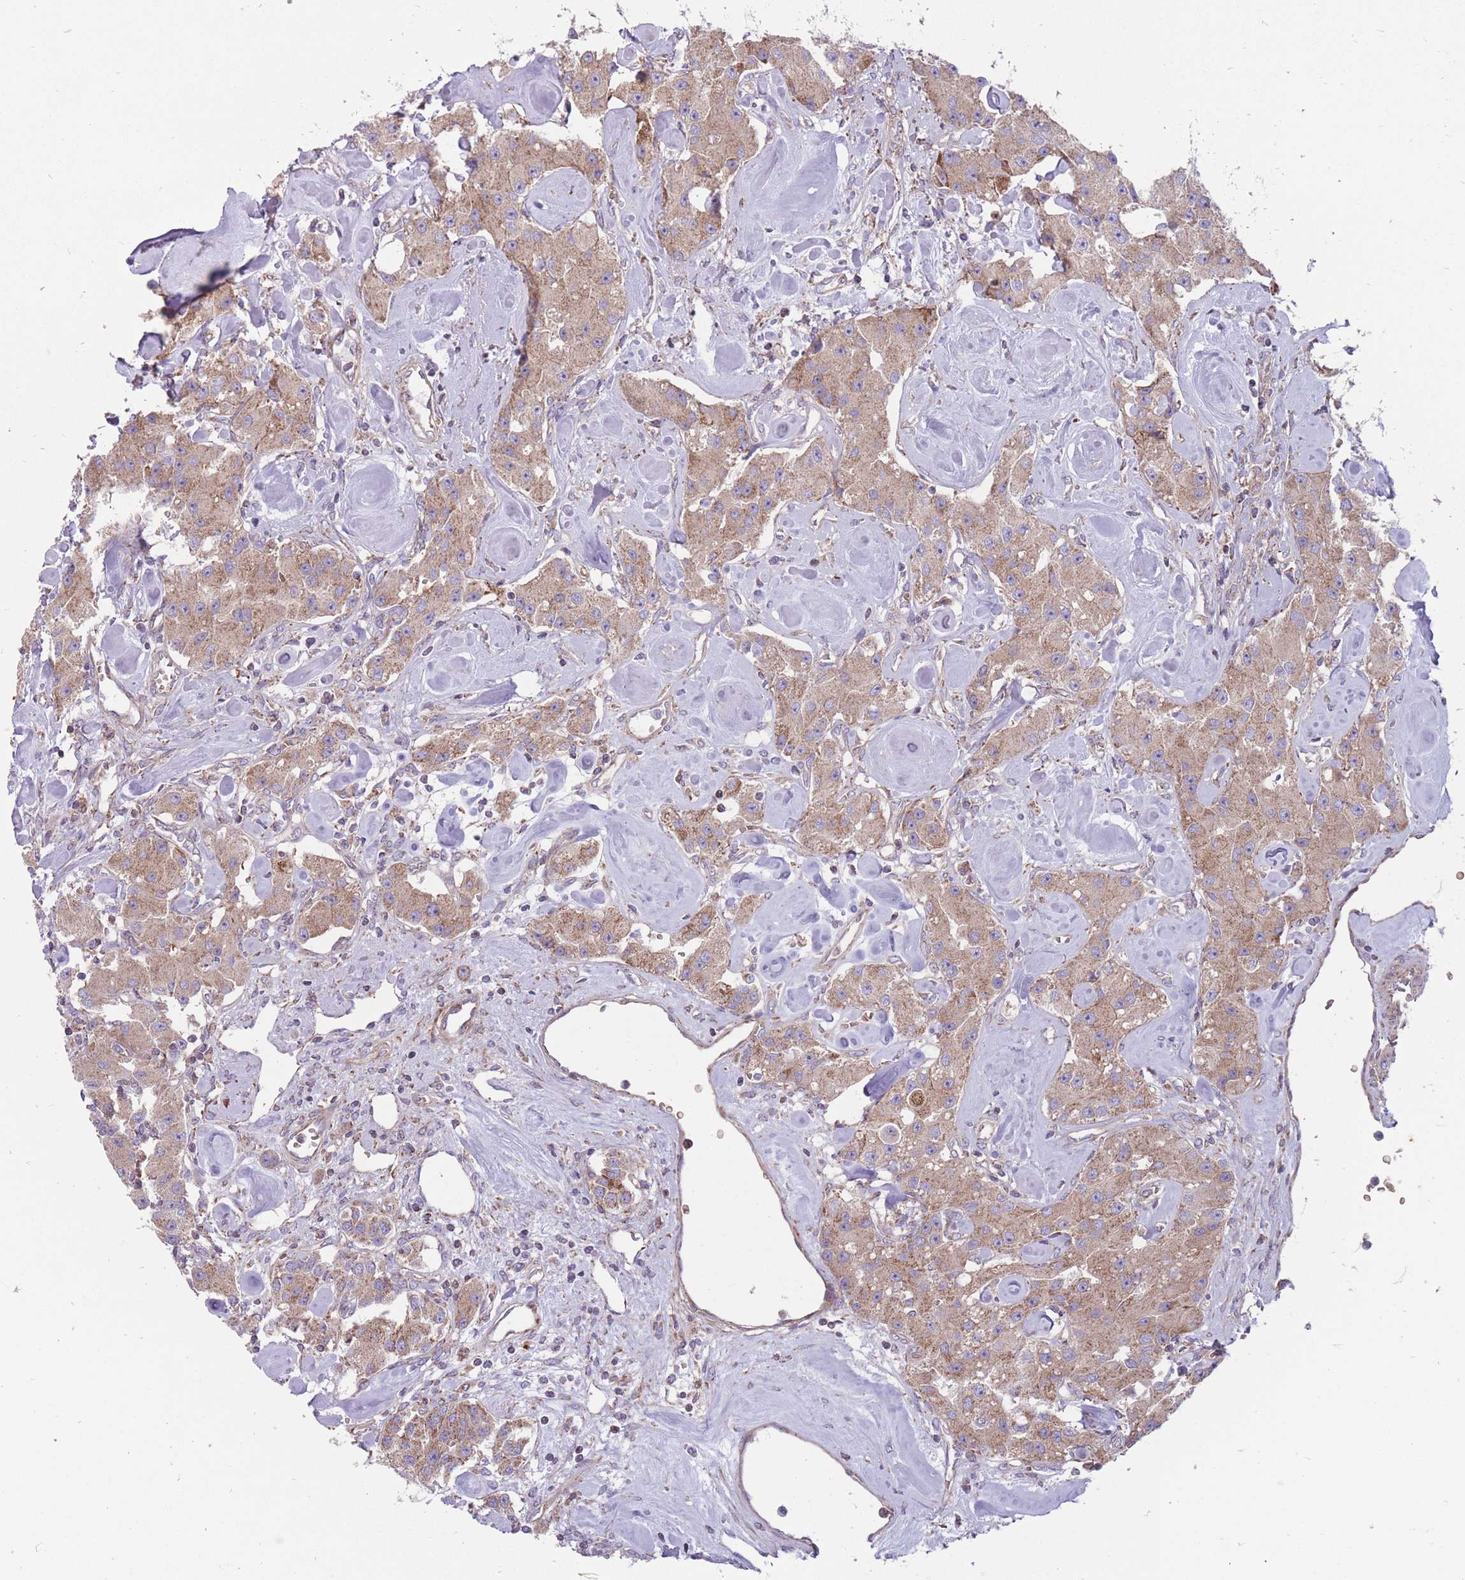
{"staining": {"intensity": "moderate", "quantity": ">75%", "location": "cytoplasmic/membranous"}, "tissue": "carcinoid", "cell_type": "Tumor cells", "image_type": "cancer", "snomed": [{"axis": "morphology", "description": "Carcinoid, malignant, NOS"}, {"axis": "topography", "description": "Pancreas"}], "caption": "DAB immunohistochemical staining of human malignant carcinoid displays moderate cytoplasmic/membranous protein positivity in about >75% of tumor cells. Nuclei are stained in blue.", "gene": "ANKRD10", "patient": {"sex": "male", "age": 41}}